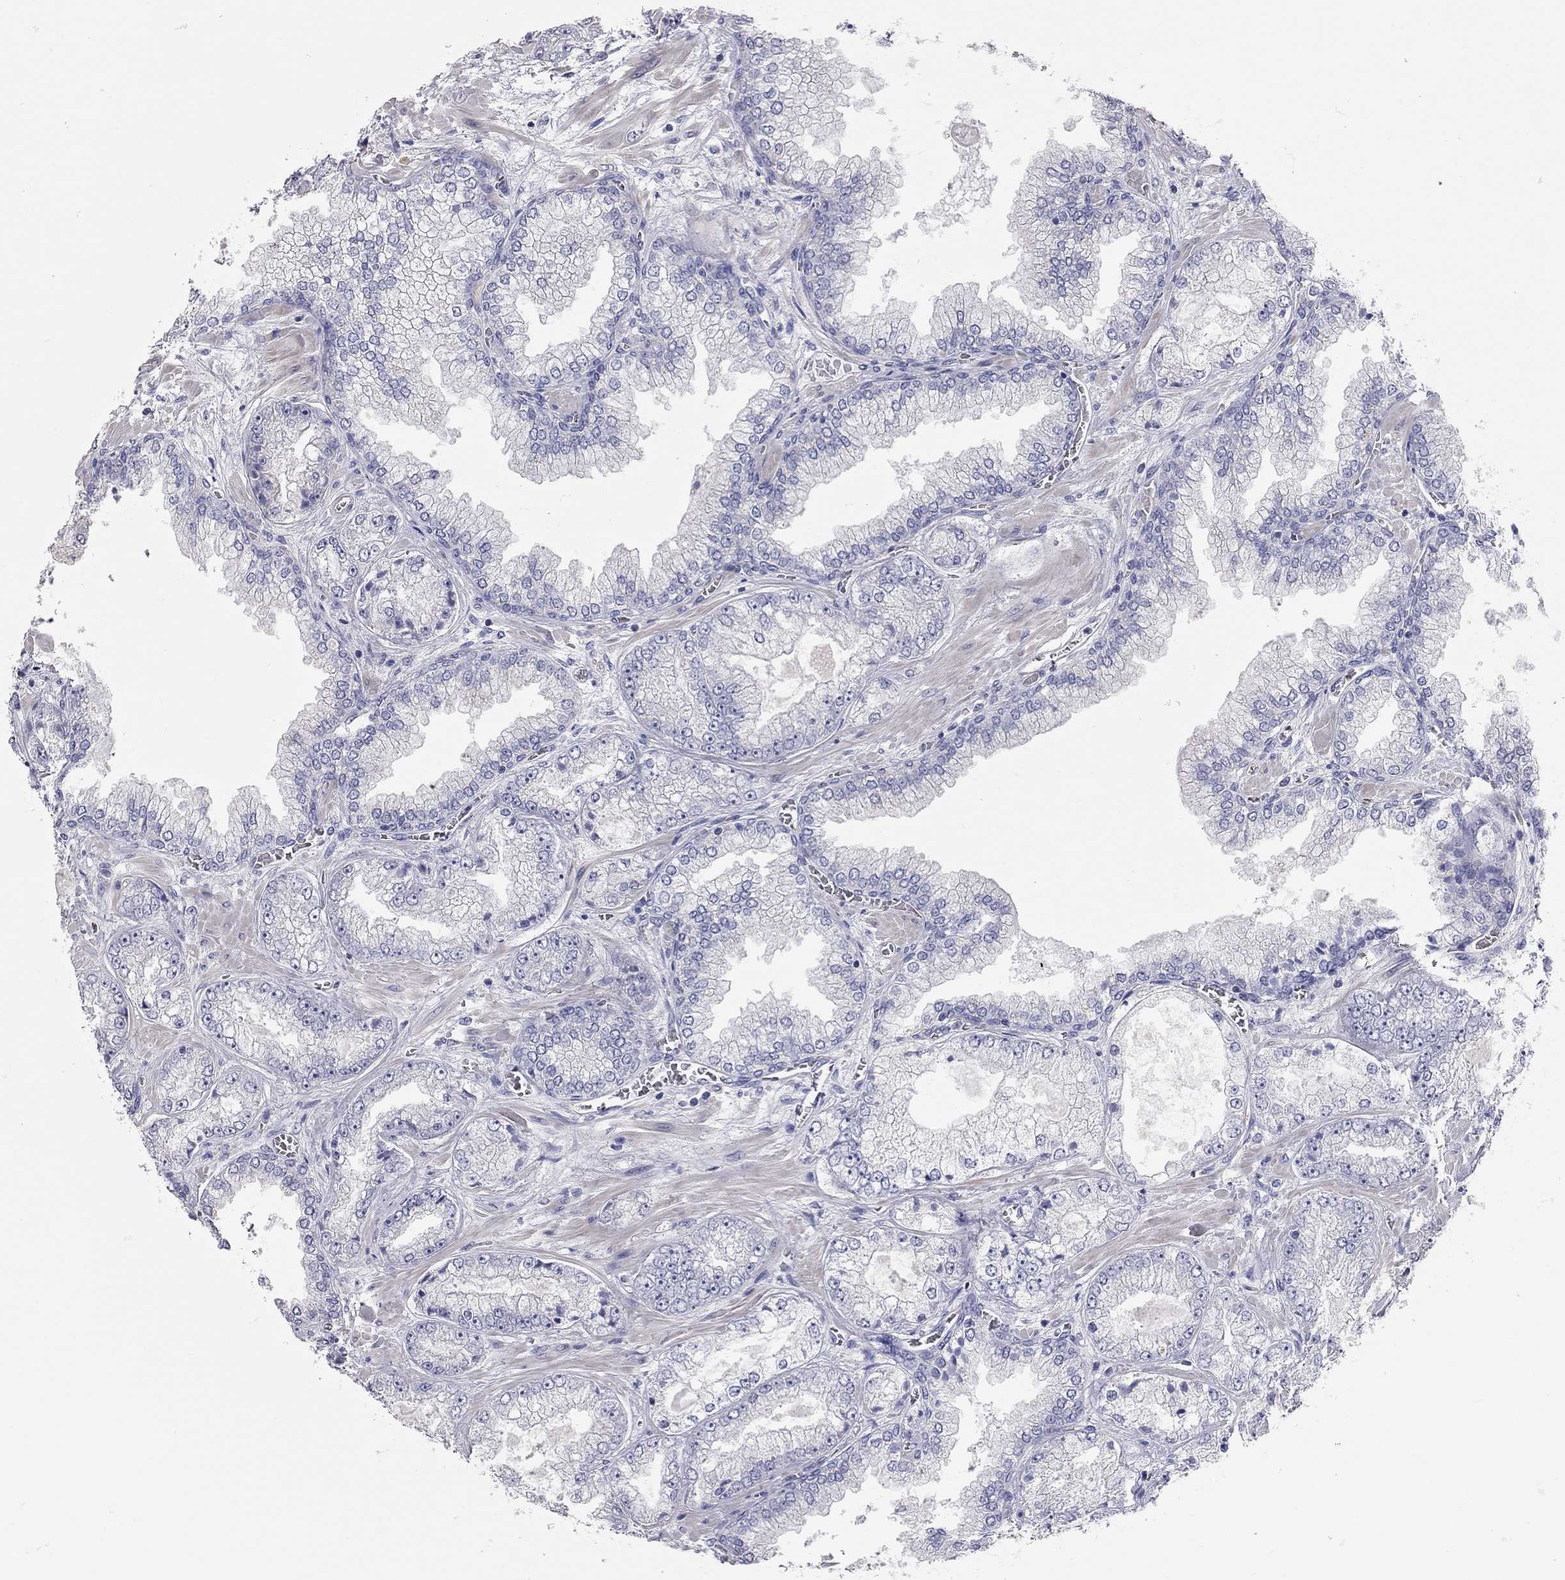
{"staining": {"intensity": "negative", "quantity": "none", "location": "none"}, "tissue": "prostate cancer", "cell_type": "Tumor cells", "image_type": "cancer", "snomed": [{"axis": "morphology", "description": "Adenocarcinoma, Low grade"}, {"axis": "topography", "description": "Prostate"}], "caption": "Prostate cancer (adenocarcinoma (low-grade)) stained for a protein using IHC shows no positivity tumor cells.", "gene": "C10orf90", "patient": {"sex": "male", "age": 57}}